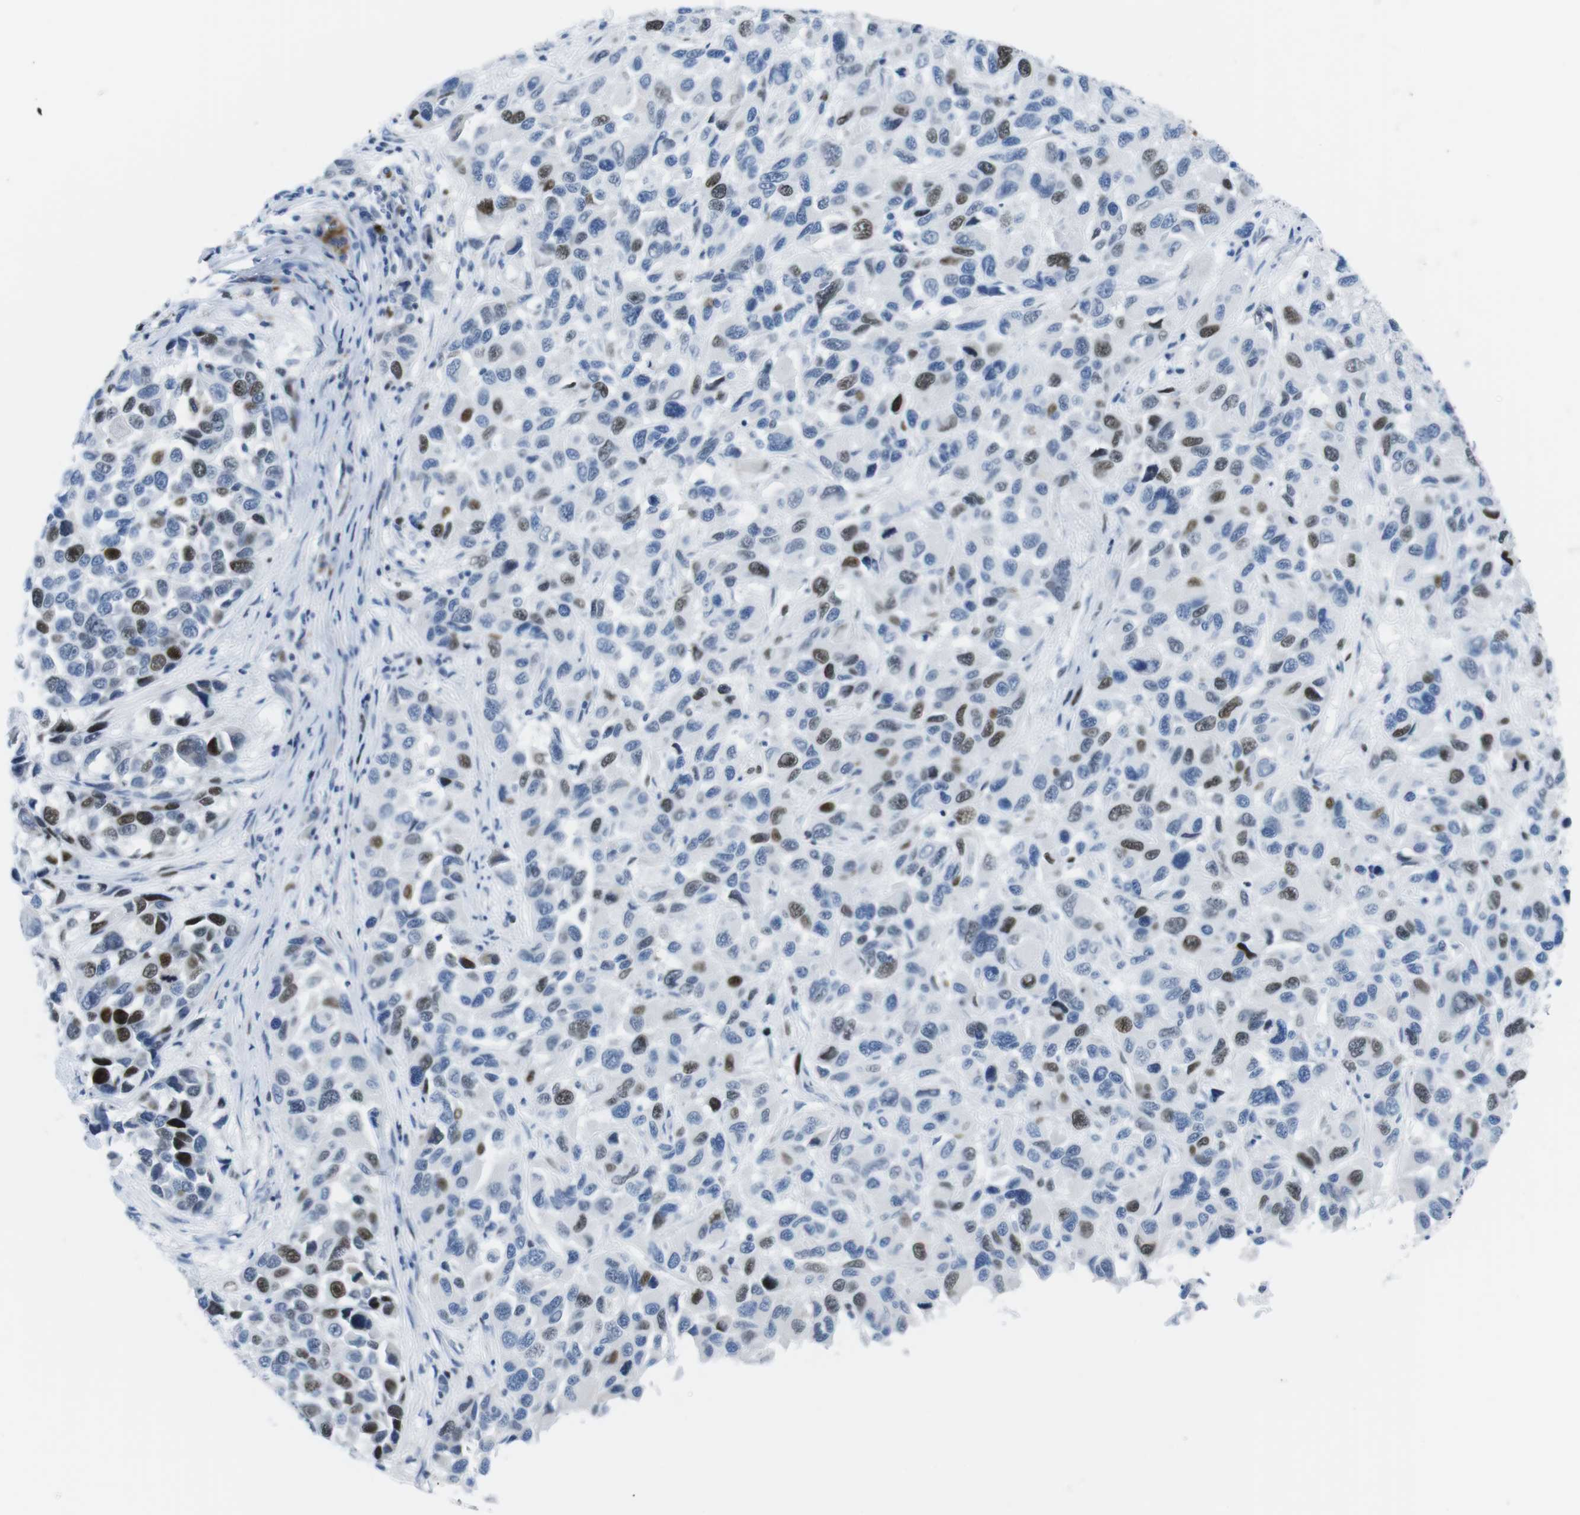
{"staining": {"intensity": "strong", "quantity": "<25%", "location": "nuclear"}, "tissue": "melanoma", "cell_type": "Tumor cells", "image_type": "cancer", "snomed": [{"axis": "morphology", "description": "Malignant melanoma, NOS"}, {"axis": "topography", "description": "Skin"}], "caption": "Melanoma was stained to show a protein in brown. There is medium levels of strong nuclear expression in about <25% of tumor cells.", "gene": "CHAF1A", "patient": {"sex": "male", "age": 53}}